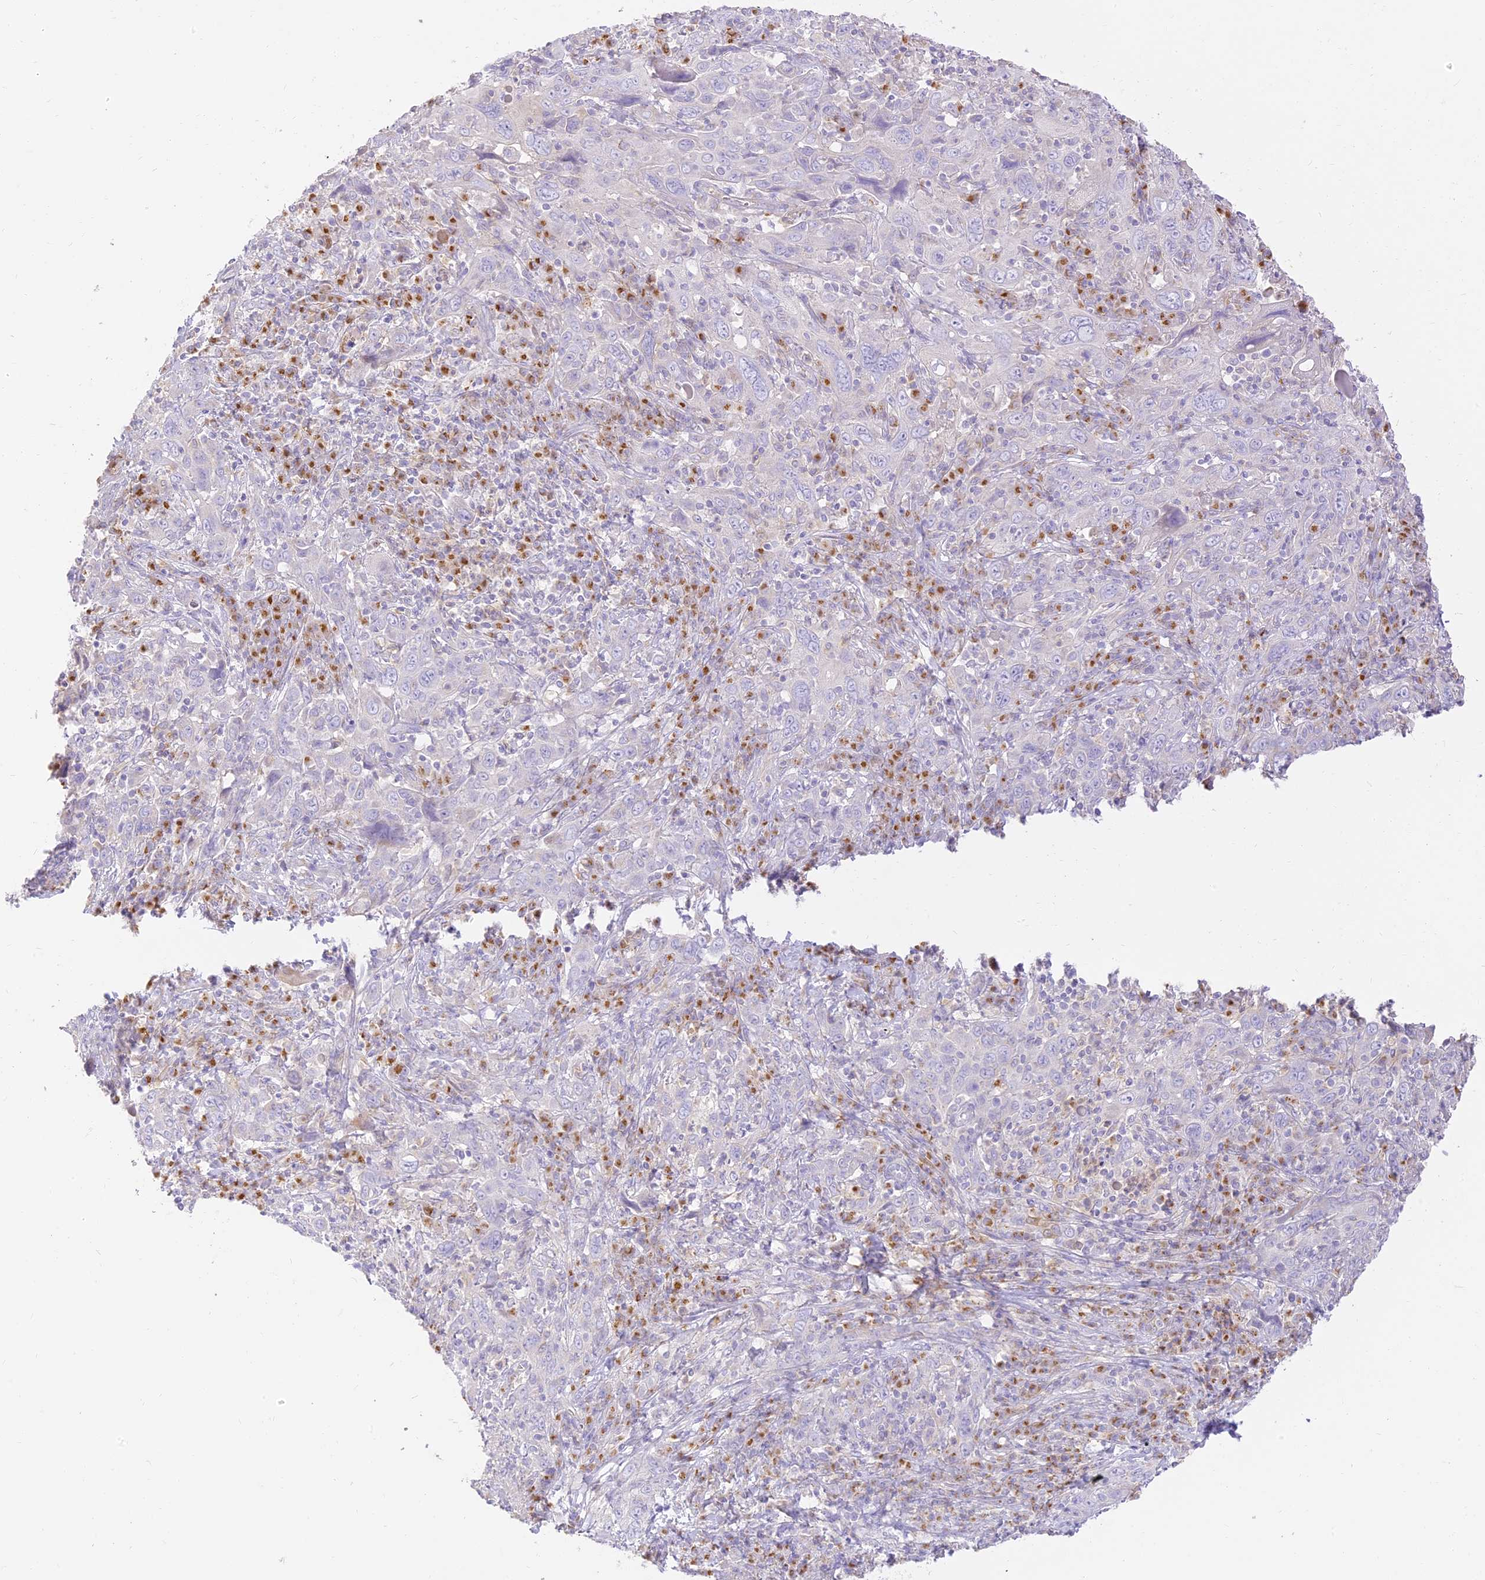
{"staining": {"intensity": "negative", "quantity": "none", "location": "none"}, "tissue": "cervical cancer", "cell_type": "Tumor cells", "image_type": "cancer", "snomed": [{"axis": "morphology", "description": "Squamous cell carcinoma, NOS"}, {"axis": "topography", "description": "Cervix"}], "caption": "Cervical cancer (squamous cell carcinoma) was stained to show a protein in brown. There is no significant staining in tumor cells.", "gene": "SEC13", "patient": {"sex": "female", "age": 46}}